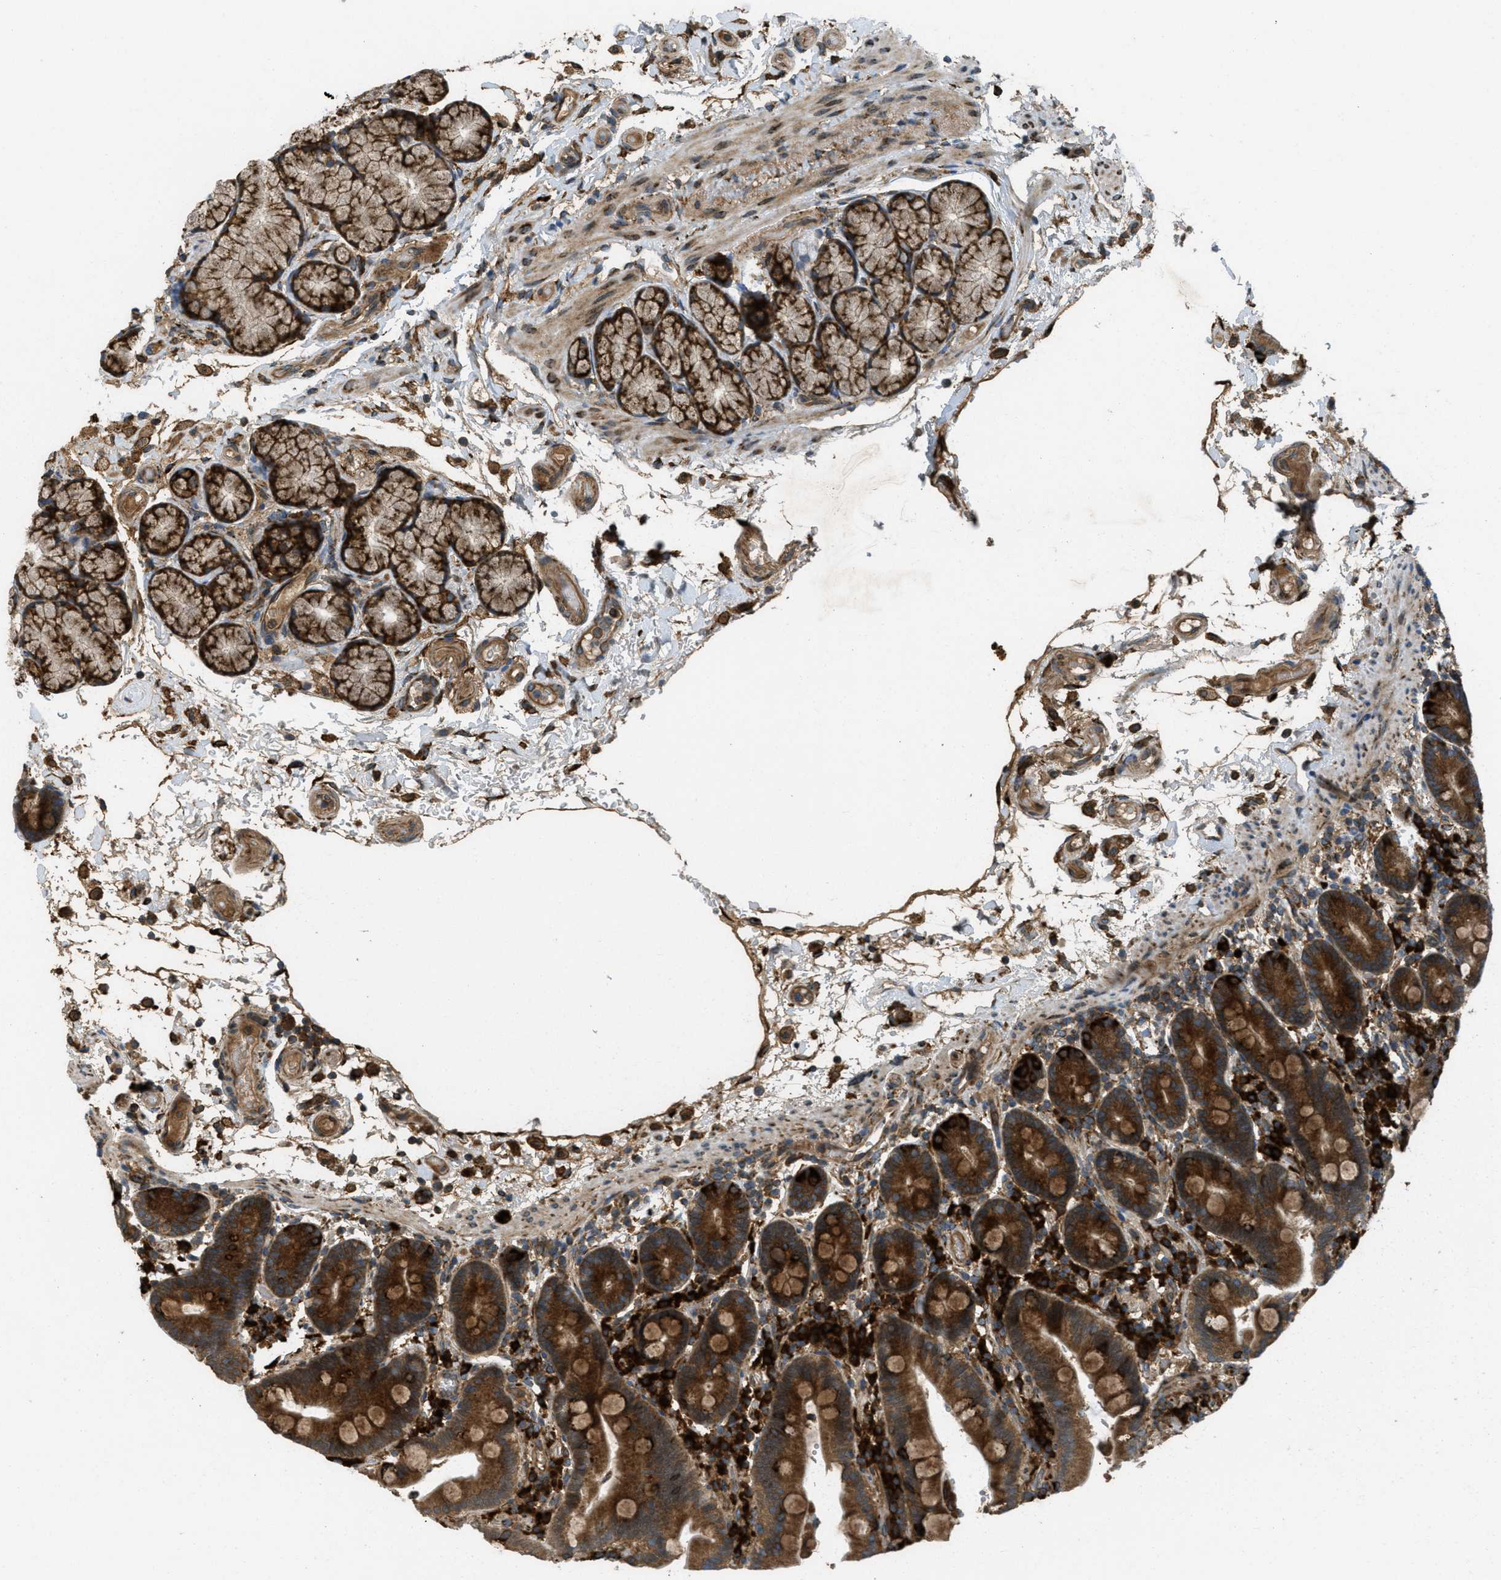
{"staining": {"intensity": "strong", "quantity": ">75%", "location": "cytoplasmic/membranous"}, "tissue": "duodenum", "cell_type": "Glandular cells", "image_type": "normal", "snomed": [{"axis": "morphology", "description": "Normal tissue, NOS"}, {"axis": "topography", "description": "Small intestine, NOS"}], "caption": "Human duodenum stained with a brown dye exhibits strong cytoplasmic/membranous positive positivity in approximately >75% of glandular cells.", "gene": "PCDH18", "patient": {"sex": "female", "age": 71}}